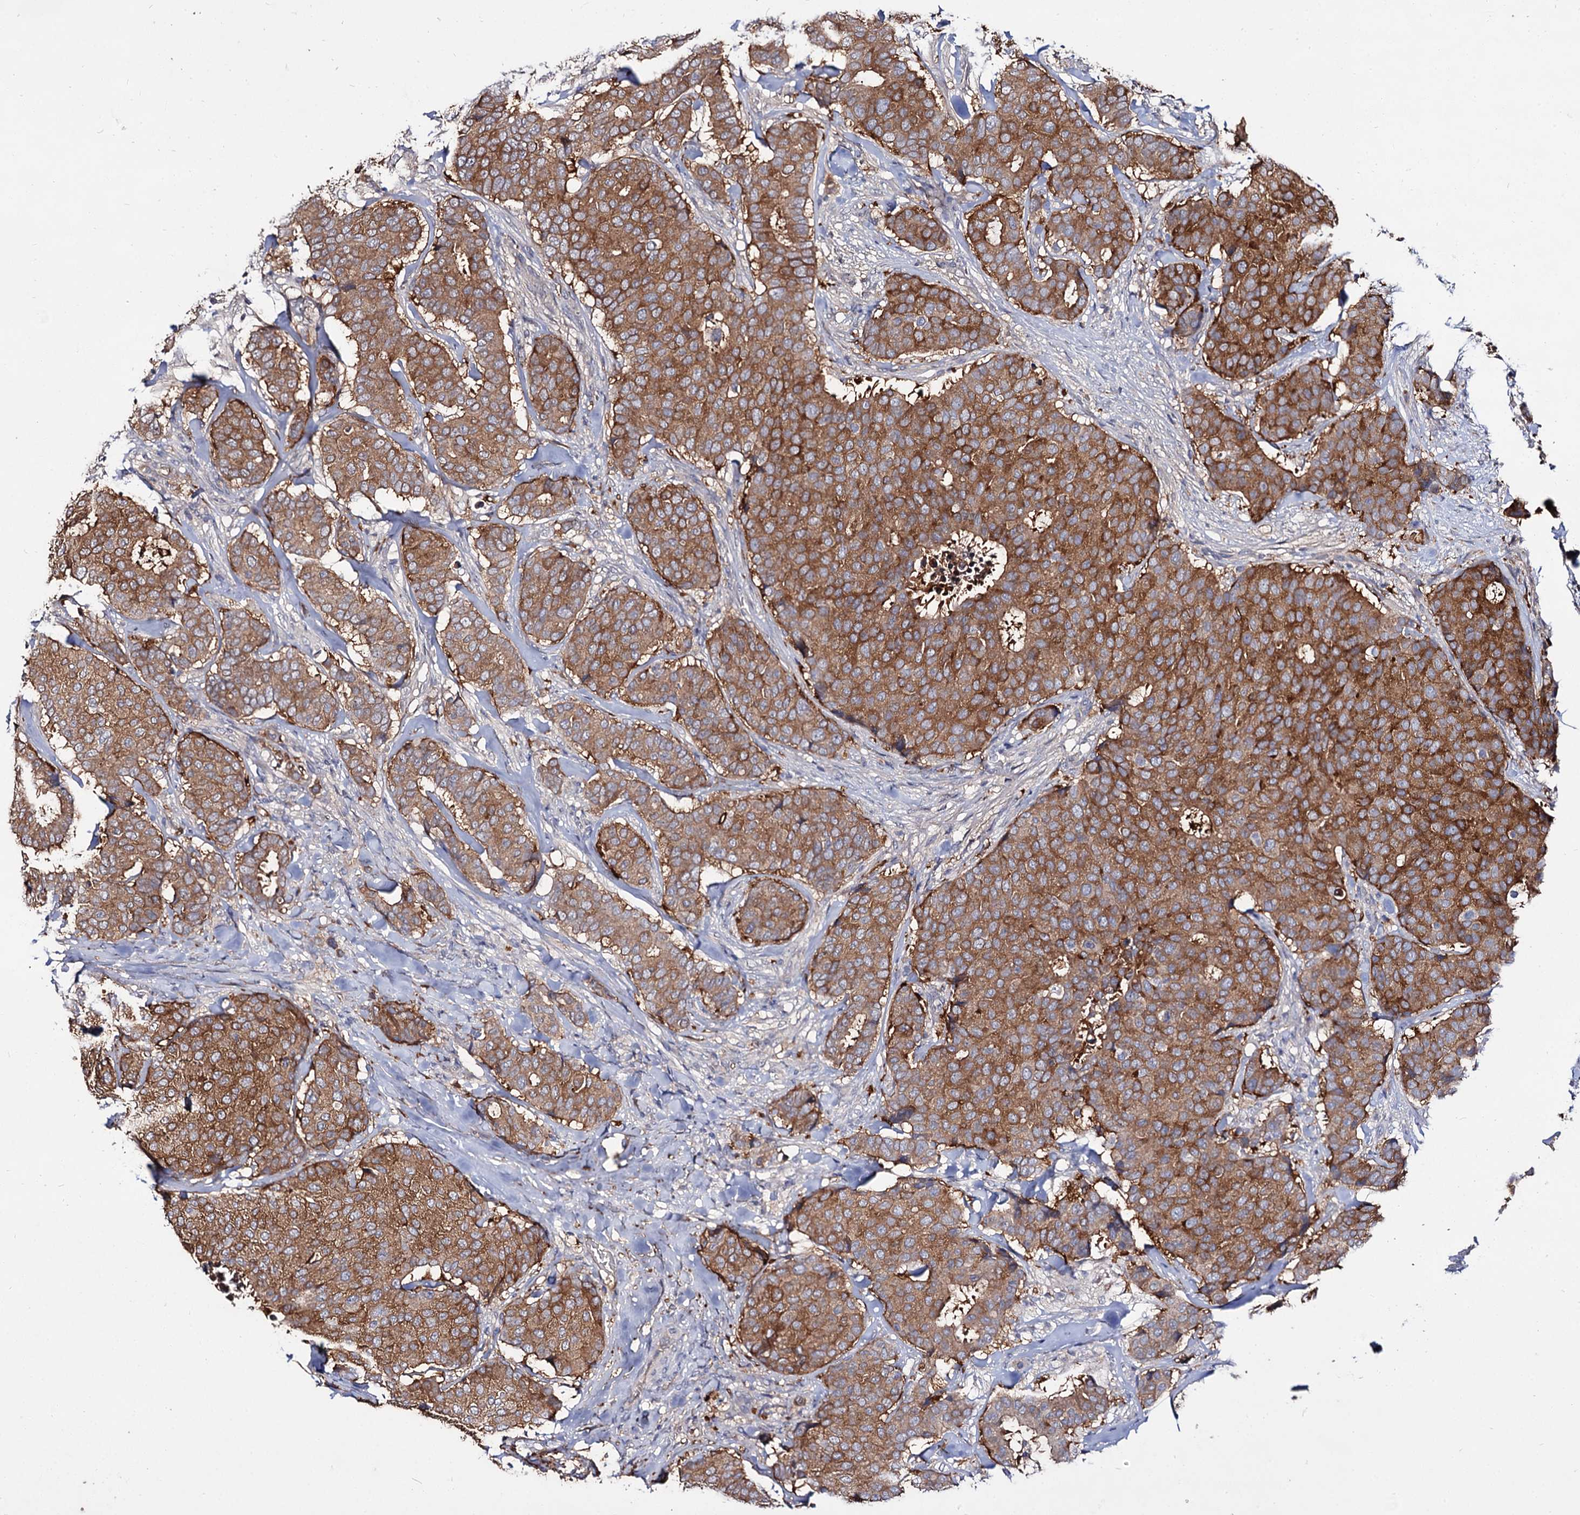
{"staining": {"intensity": "strong", "quantity": ">75%", "location": "cytoplasmic/membranous"}, "tissue": "breast cancer", "cell_type": "Tumor cells", "image_type": "cancer", "snomed": [{"axis": "morphology", "description": "Duct carcinoma"}, {"axis": "topography", "description": "Breast"}], "caption": "A high-resolution image shows immunohistochemistry (IHC) staining of breast invasive ductal carcinoma, which shows strong cytoplasmic/membranous staining in about >75% of tumor cells.", "gene": "ARFIP2", "patient": {"sex": "female", "age": 75}}